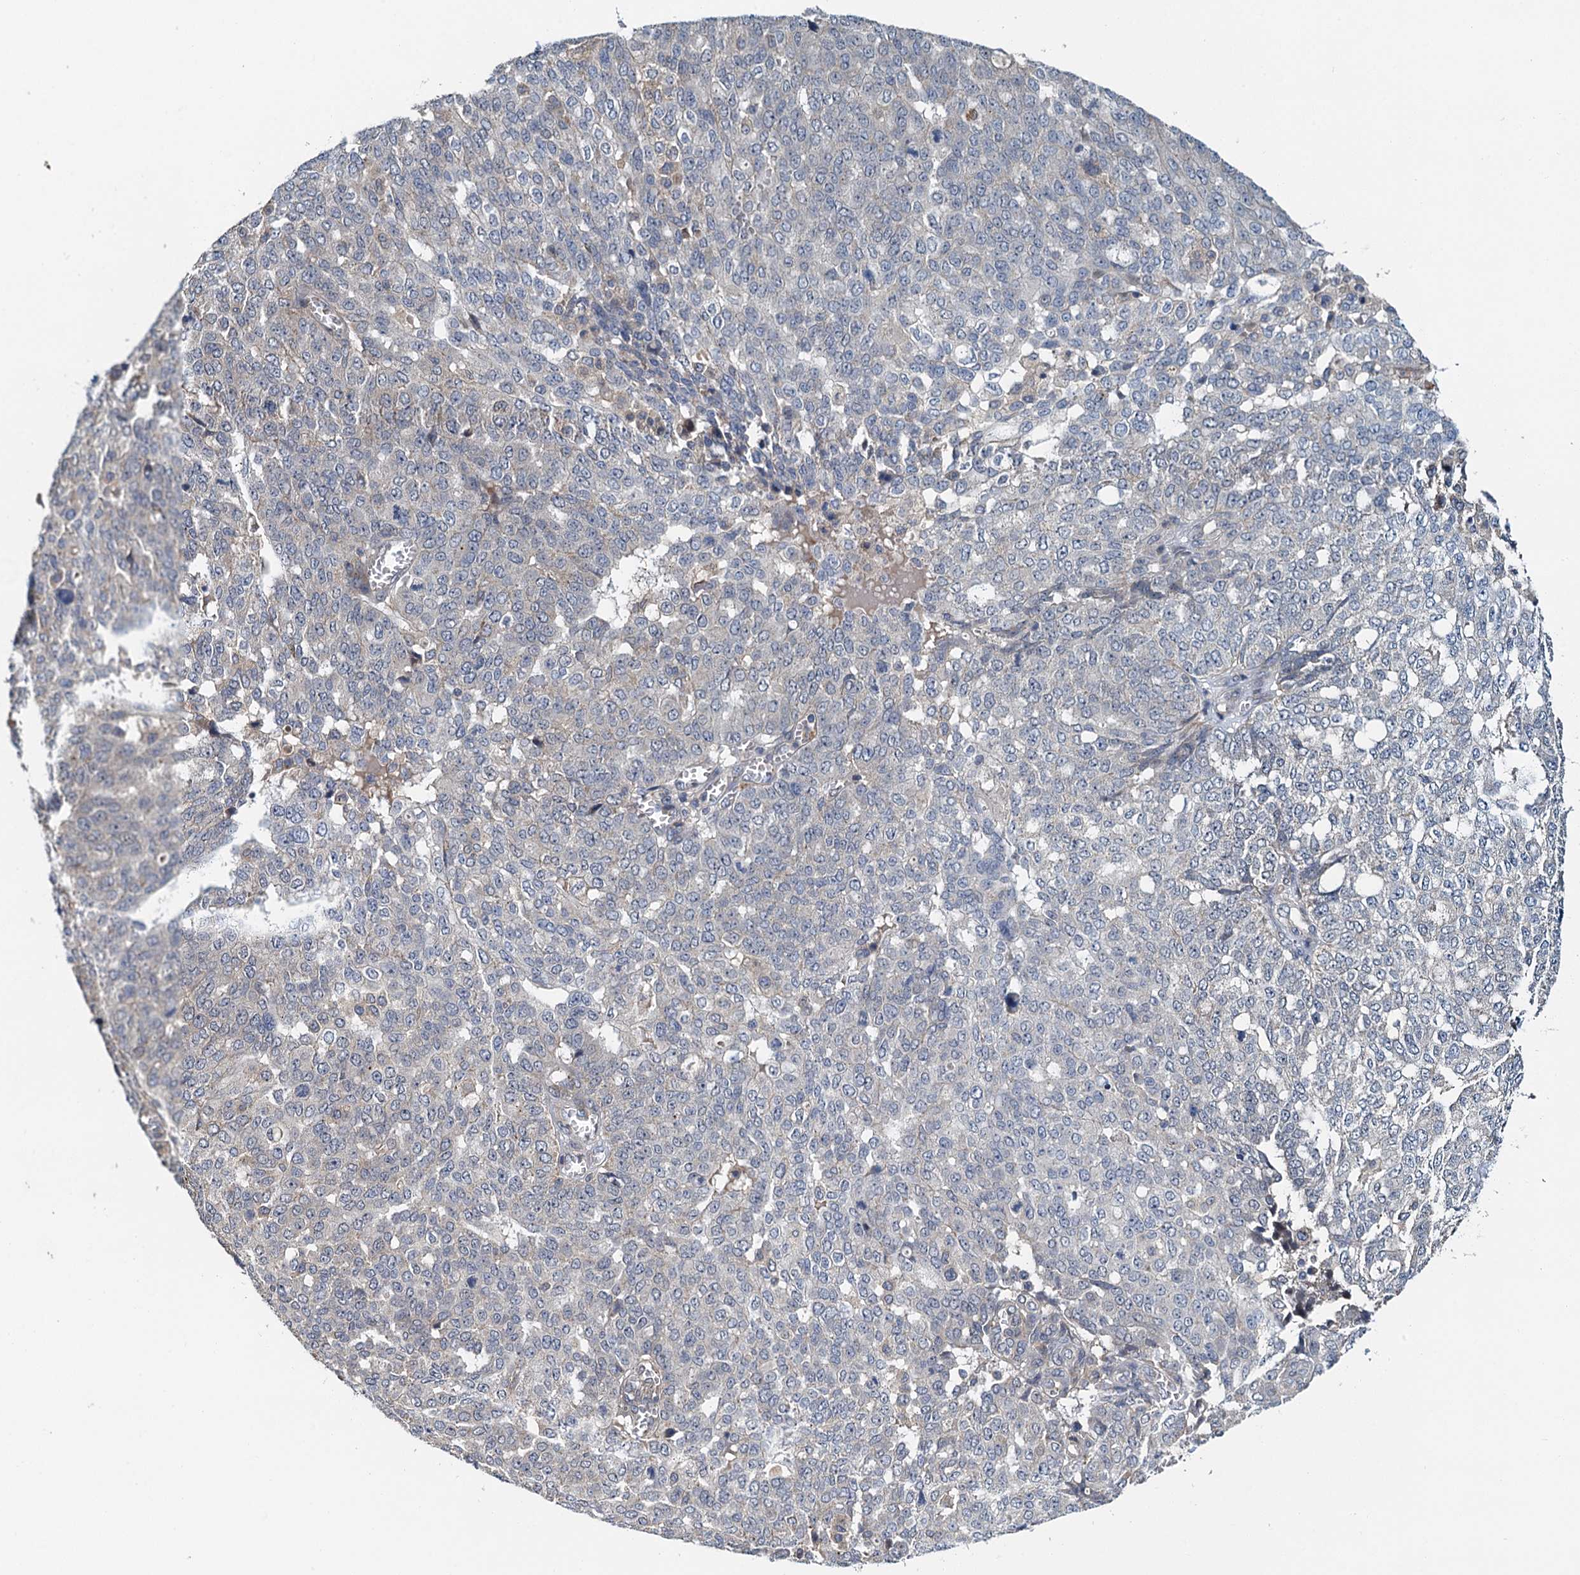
{"staining": {"intensity": "negative", "quantity": "none", "location": "none"}, "tissue": "ovarian cancer", "cell_type": "Tumor cells", "image_type": "cancer", "snomed": [{"axis": "morphology", "description": "Cystadenocarcinoma, serous, NOS"}, {"axis": "topography", "description": "Soft tissue"}, {"axis": "topography", "description": "Ovary"}], "caption": "Tumor cells show no significant protein expression in ovarian cancer. Nuclei are stained in blue.", "gene": "ZNF606", "patient": {"sex": "female", "age": 57}}